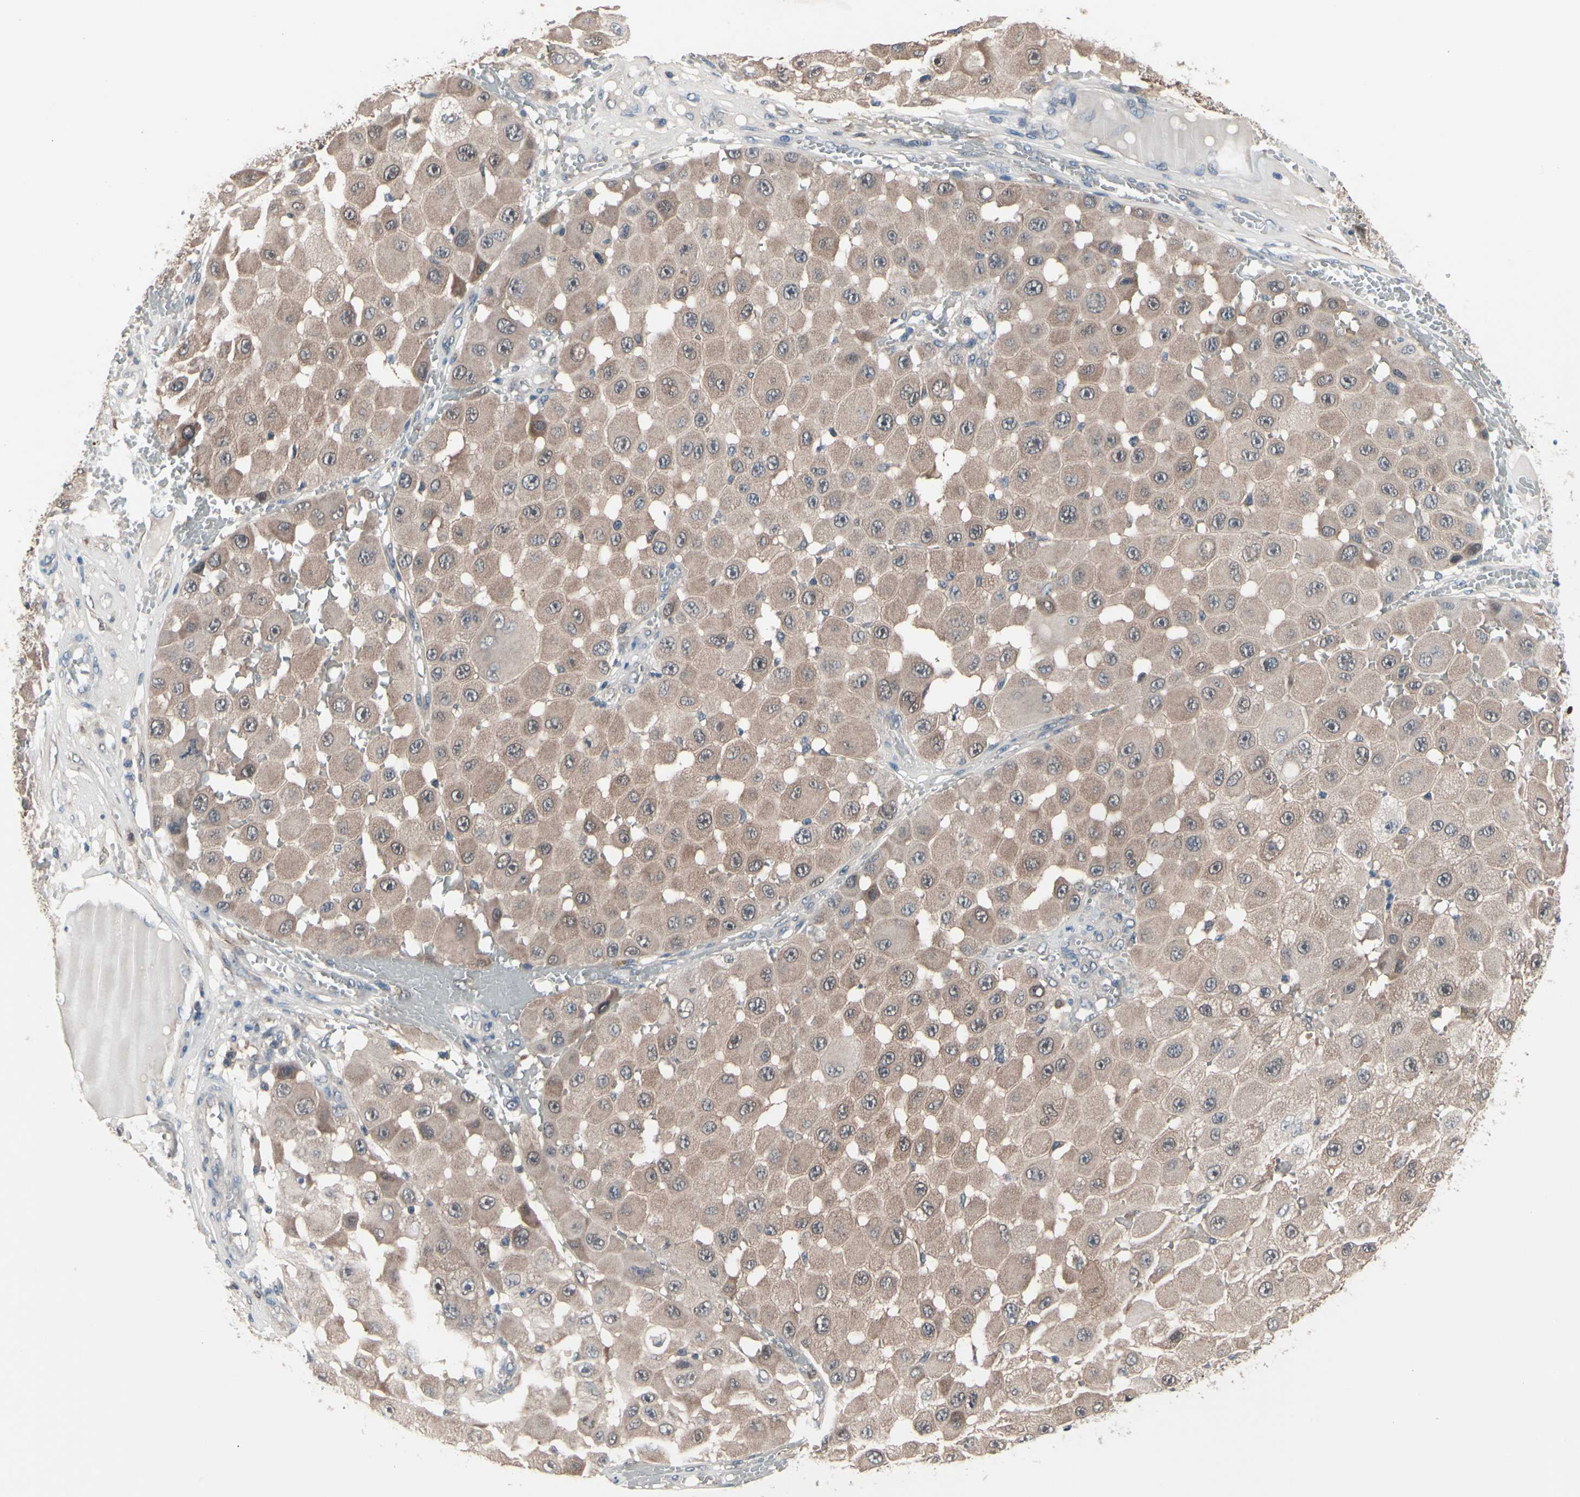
{"staining": {"intensity": "moderate", "quantity": ">75%", "location": "cytoplasmic/membranous"}, "tissue": "melanoma", "cell_type": "Tumor cells", "image_type": "cancer", "snomed": [{"axis": "morphology", "description": "Malignant melanoma, NOS"}, {"axis": "topography", "description": "Skin"}], "caption": "Malignant melanoma stained for a protein shows moderate cytoplasmic/membranous positivity in tumor cells. The staining was performed using DAB to visualize the protein expression in brown, while the nuclei were stained in blue with hematoxylin (Magnification: 20x).", "gene": "PRDX6", "patient": {"sex": "female", "age": 81}}